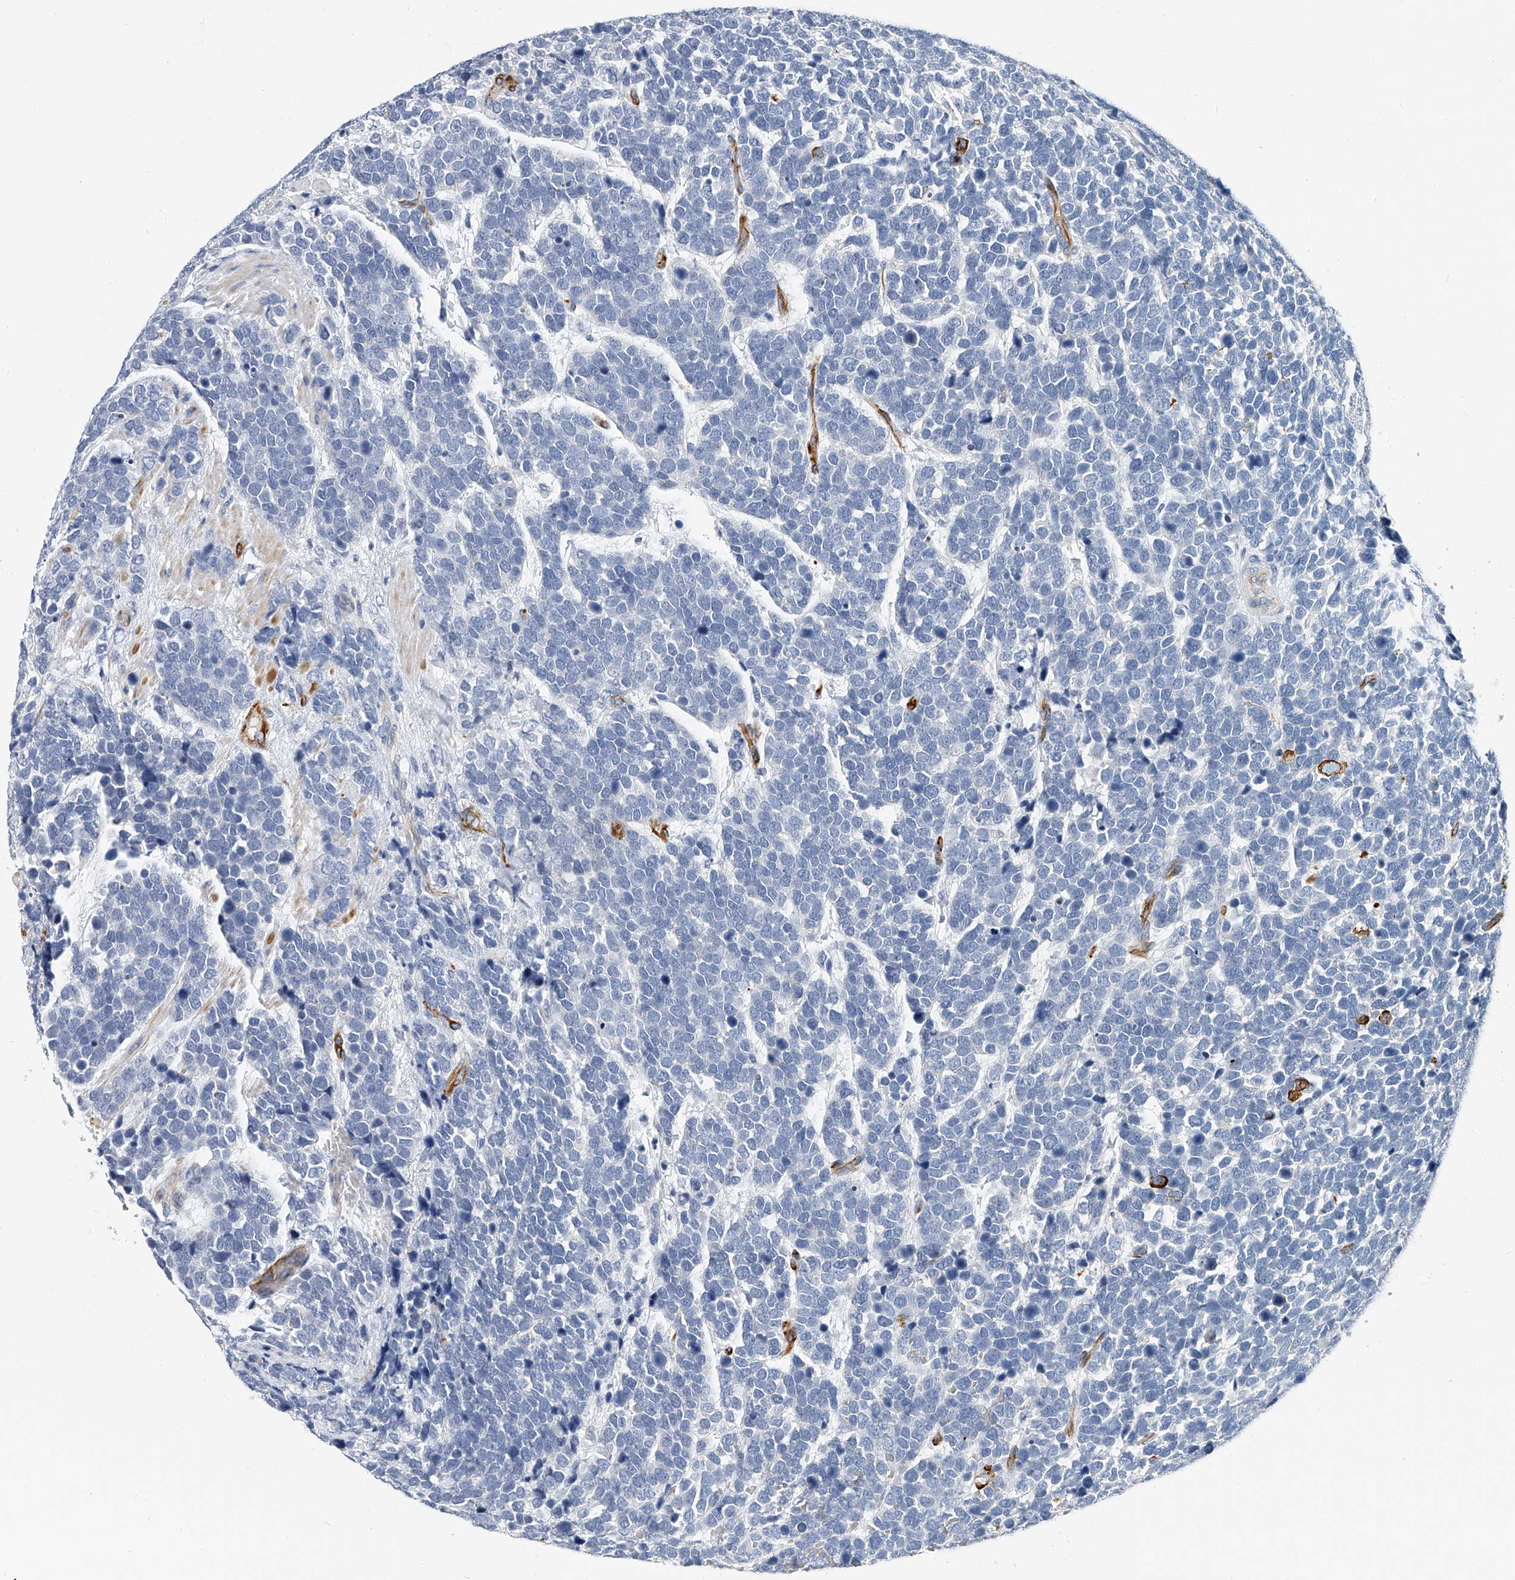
{"staining": {"intensity": "negative", "quantity": "none", "location": "none"}, "tissue": "urothelial cancer", "cell_type": "Tumor cells", "image_type": "cancer", "snomed": [{"axis": "morphology", "description": "Urothelial carcinoma, High grade"}, {"axis": "topography", "description": "Urinary bladder"}], "caption": "High power microscopy photomicrograph of an immunohistochemistry (IHC) histopathology image of high-grade urothelial carcinoma, revealing no significant staining in tumor cells.", "gene": "KIRREL1", "patient": {"sex": "female", "age": 82}}